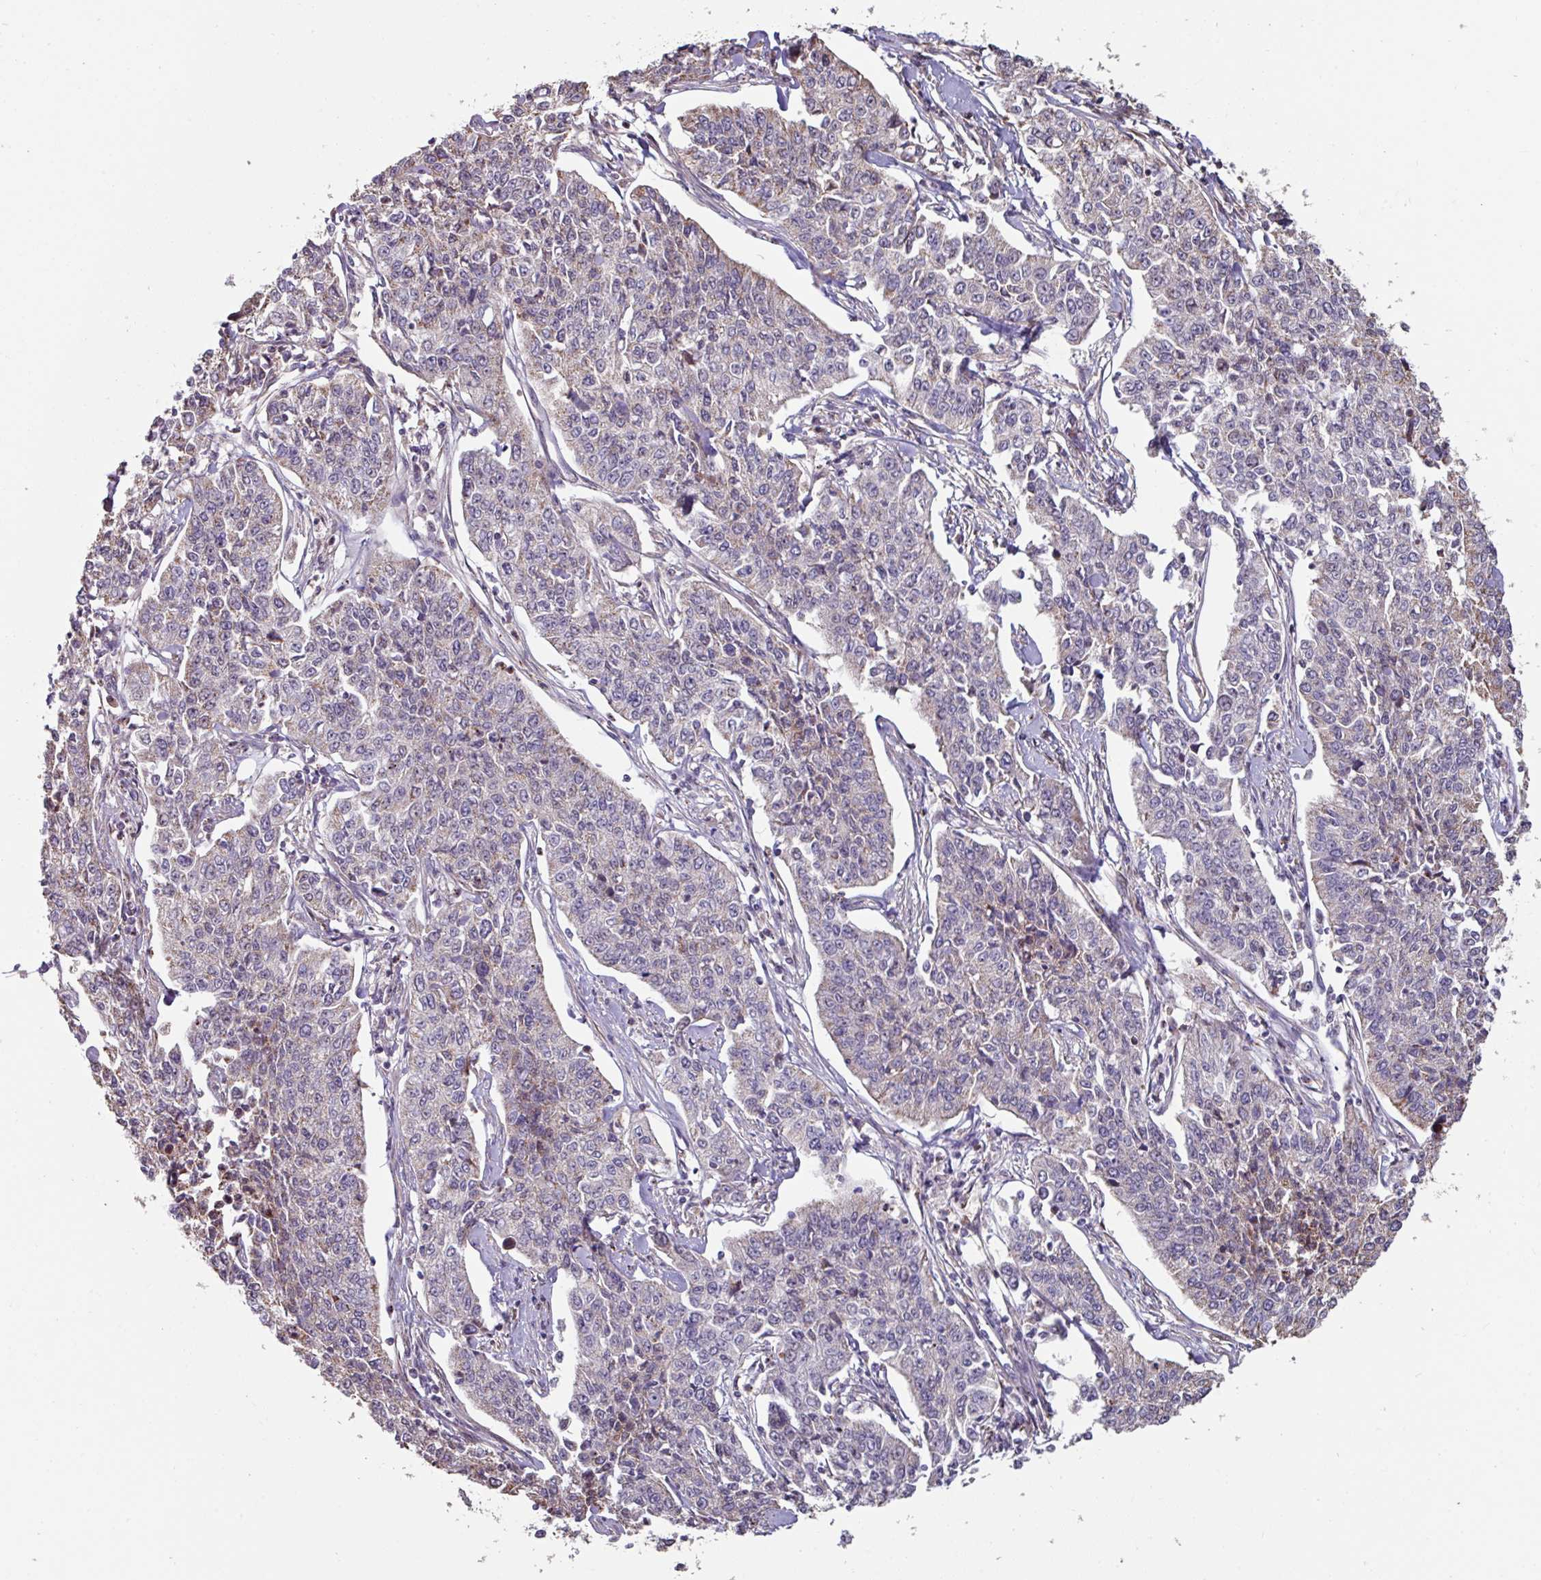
{"staining": {"intensity": "moderate", "quantity": "<25%", "location": "cytoplasmic/membranous"}, "tissue": "cervical cancer", "cell_type": "Tumor cells", "image_type": "cancer", "snomed": [{"axis": "morphology", "description": "Squamous cell carcinoma, NOS"}, {"axis": "topography", "description": "Cervix"}], "caption": "Moderate cytoplasmic/membranous expression for a protein is identified in about <25% of tumor cells of squamous cell carcinoma (cervical) using immunohistochemistry.", "gene": "OR2D3", "patient": {"sex": "female", "age": 35}}